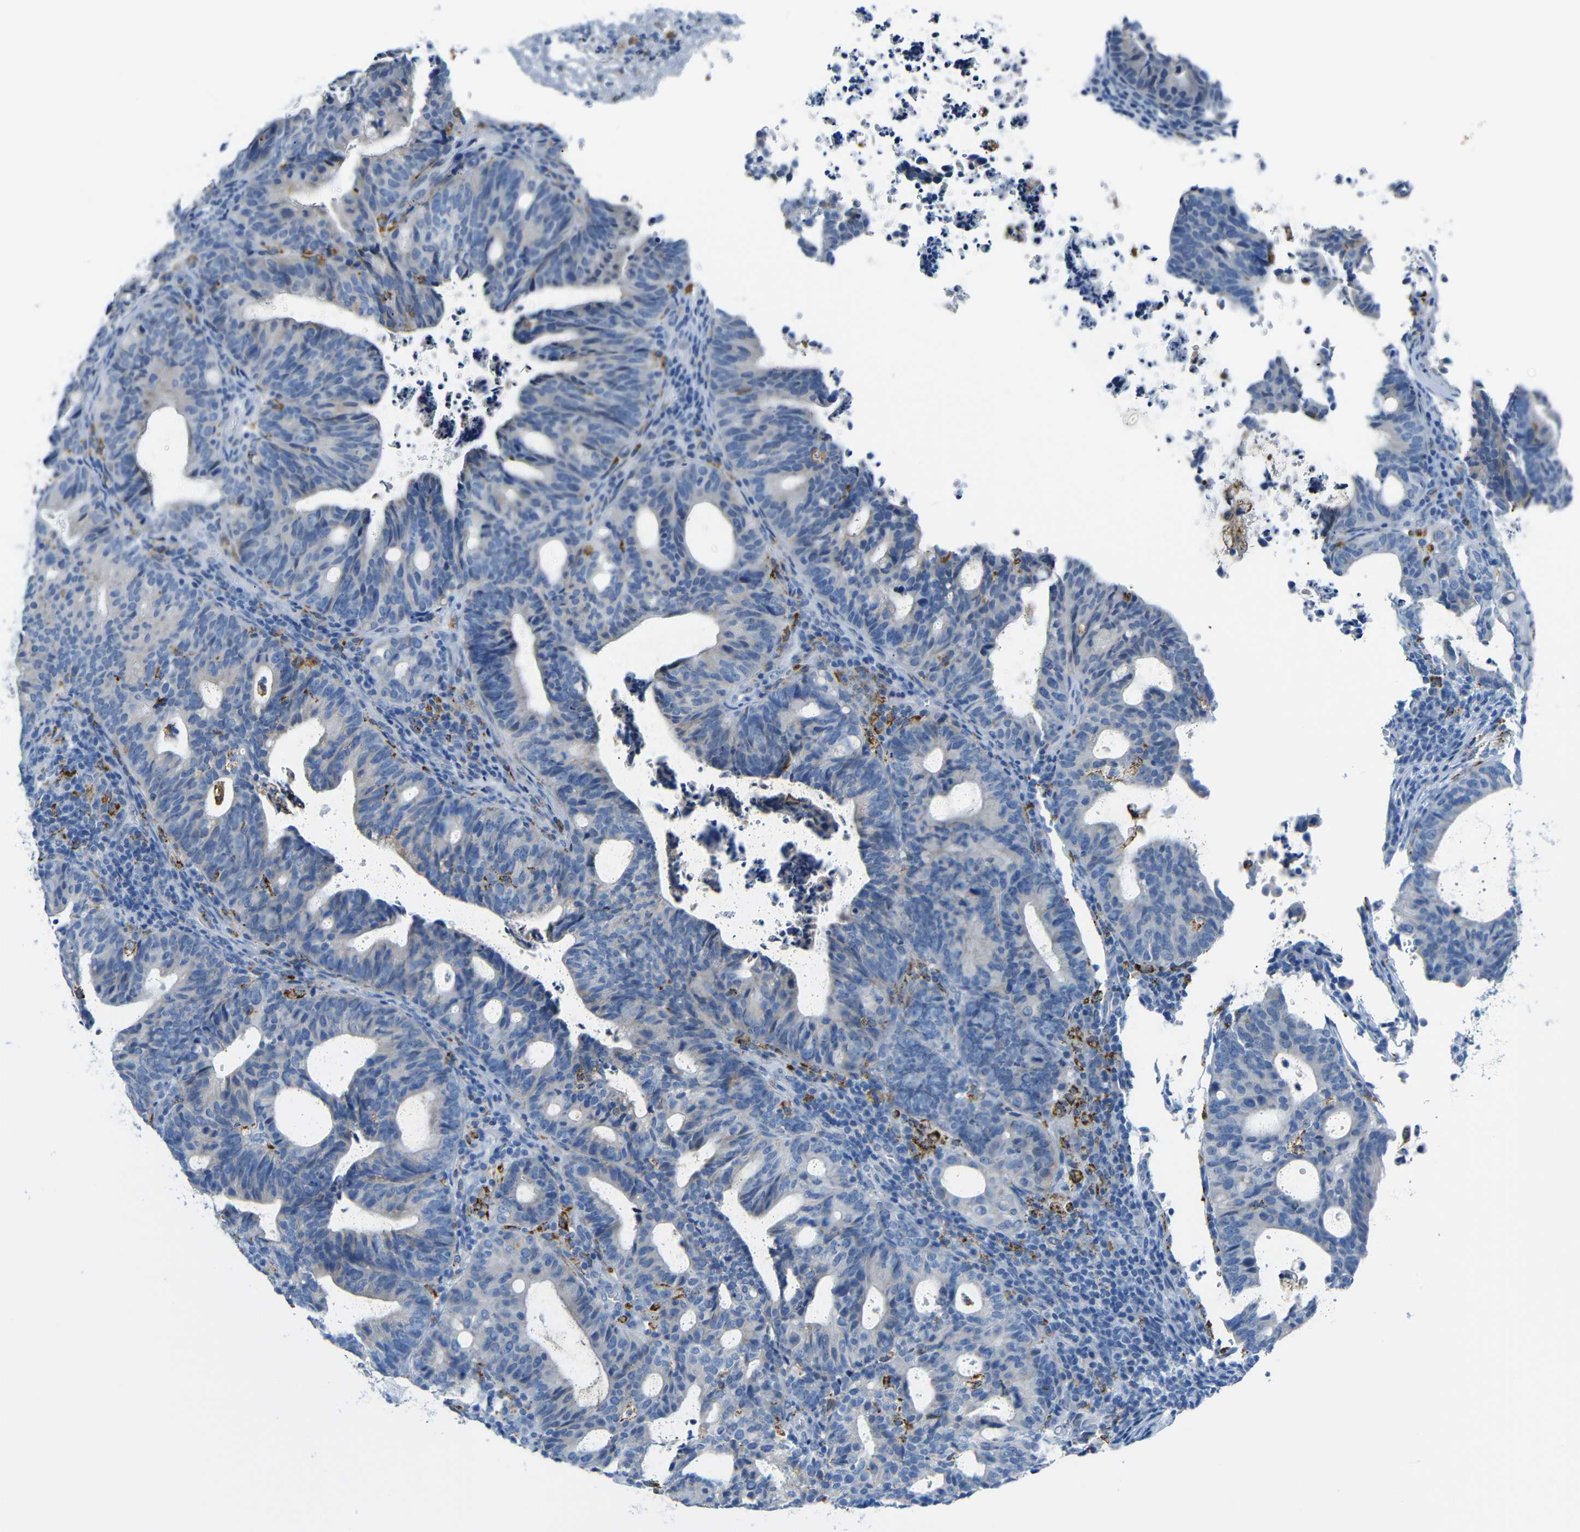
{"staining": {"intensity": "negative", "quantity": "none", "location": "none"}, "tissue": "endometrial cancer", "cell_type": "Tumor cells", "image_type": "cancer", "snomed": [{"axis": "morphology", "description": "Adenocarcinoma, NOS"}, {"axis": "topography", "description": "Uterus"}], "caption": "A high-resolution micrograph shows immunohistochemistry (IHC) staining of adenocarcinoma (endometrial), which reveals no significant expression in tumor cells.", "gene": "C15orf48", "patient": {"sex": "female", "age": 83}}